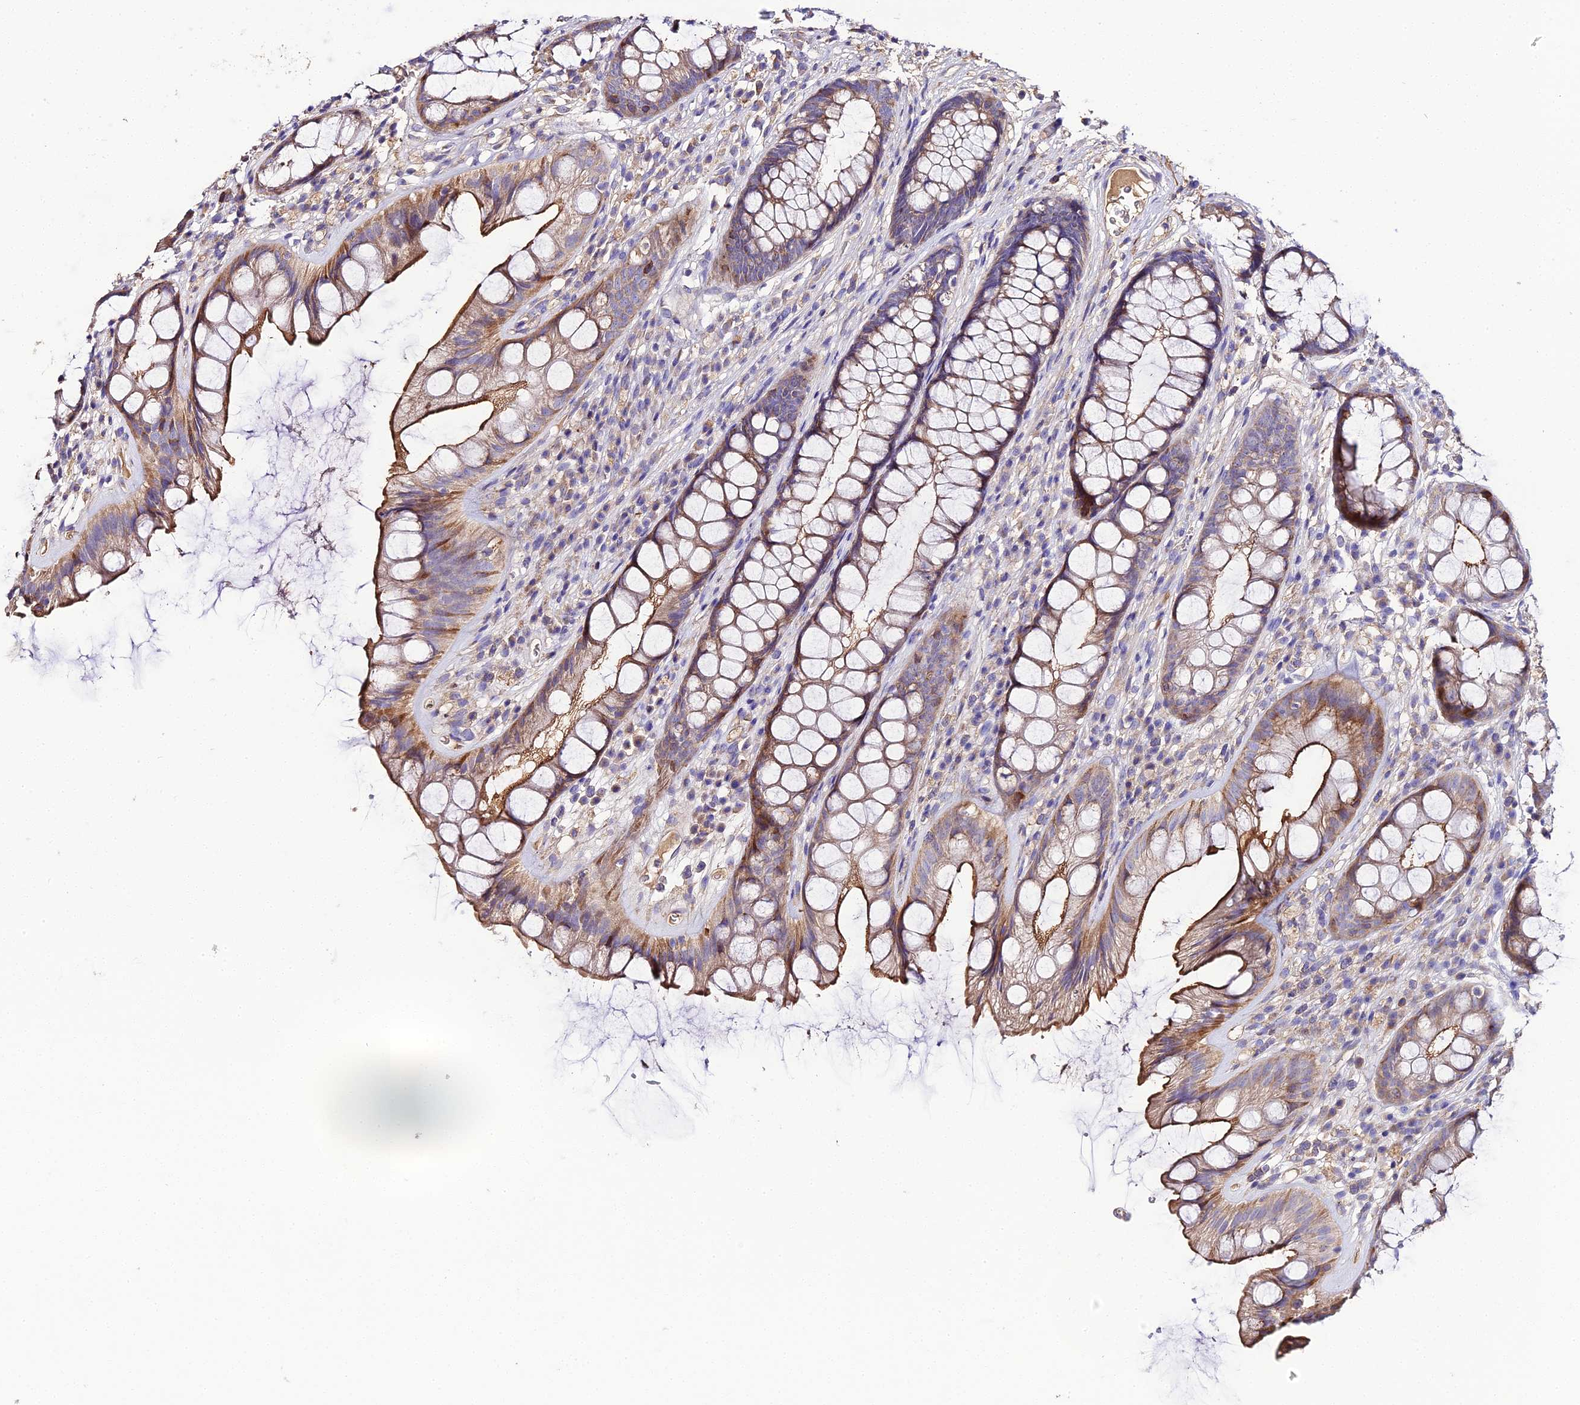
{"staining": {"intensity": "strong", "quantity": ">75%", "location": "cytoplasmic/membranous"}, "tissue": "rectum", "cell_type": "Glandular cells", "image_type": "normal", "snomed": [{"axis": "morphology", "description": "Normal tissue, NOS"}, {"axis": "topography", "description": "Rectum"}], "caption": "DAB (3,3'-diaminobenzidine) immunohistochemical staining of unremarkable rectum demonstrates strong cytoplasmic/membranous protein staining in about >75% of glandular cells.", "gene": "SCX", "patient": {"sex": "male", "age": 74}}